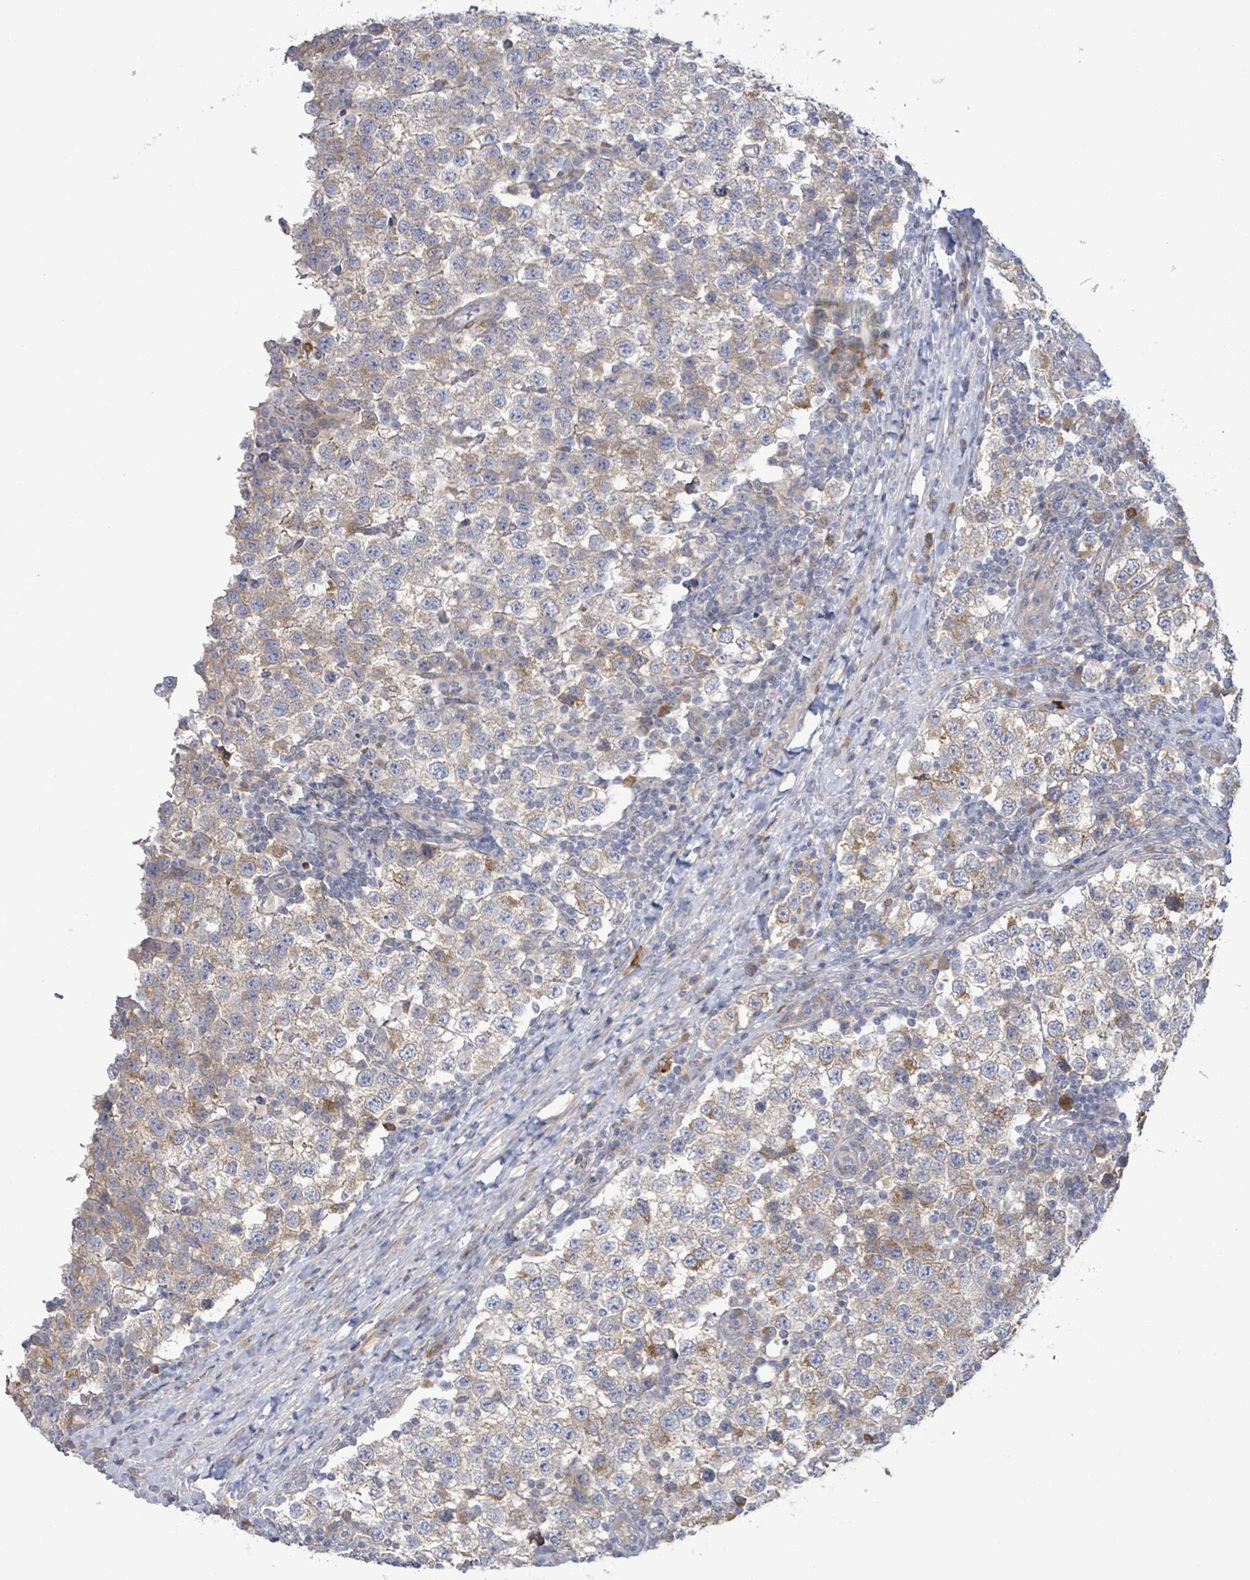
{"staining": {"intensity": "moderate", "quantity": "<25%", "location": "cytoplasmic/membranous"}, "tissue": "testis cancer", "cell_type": "Tumor cells", "image_type": "cancer", "snomed": [{"axis": "morphology", "description": "Seminoma, NOS"}, {"axis": "topography", "description": "Testis"}], "caption": "A brown stain highlights moderate cytoplasmic/membranous staining of a protein in human testis cancer (seminoma) tumor cells.", "gene": "SLIT3", "patient": {"sex": "male", "age": 34}}